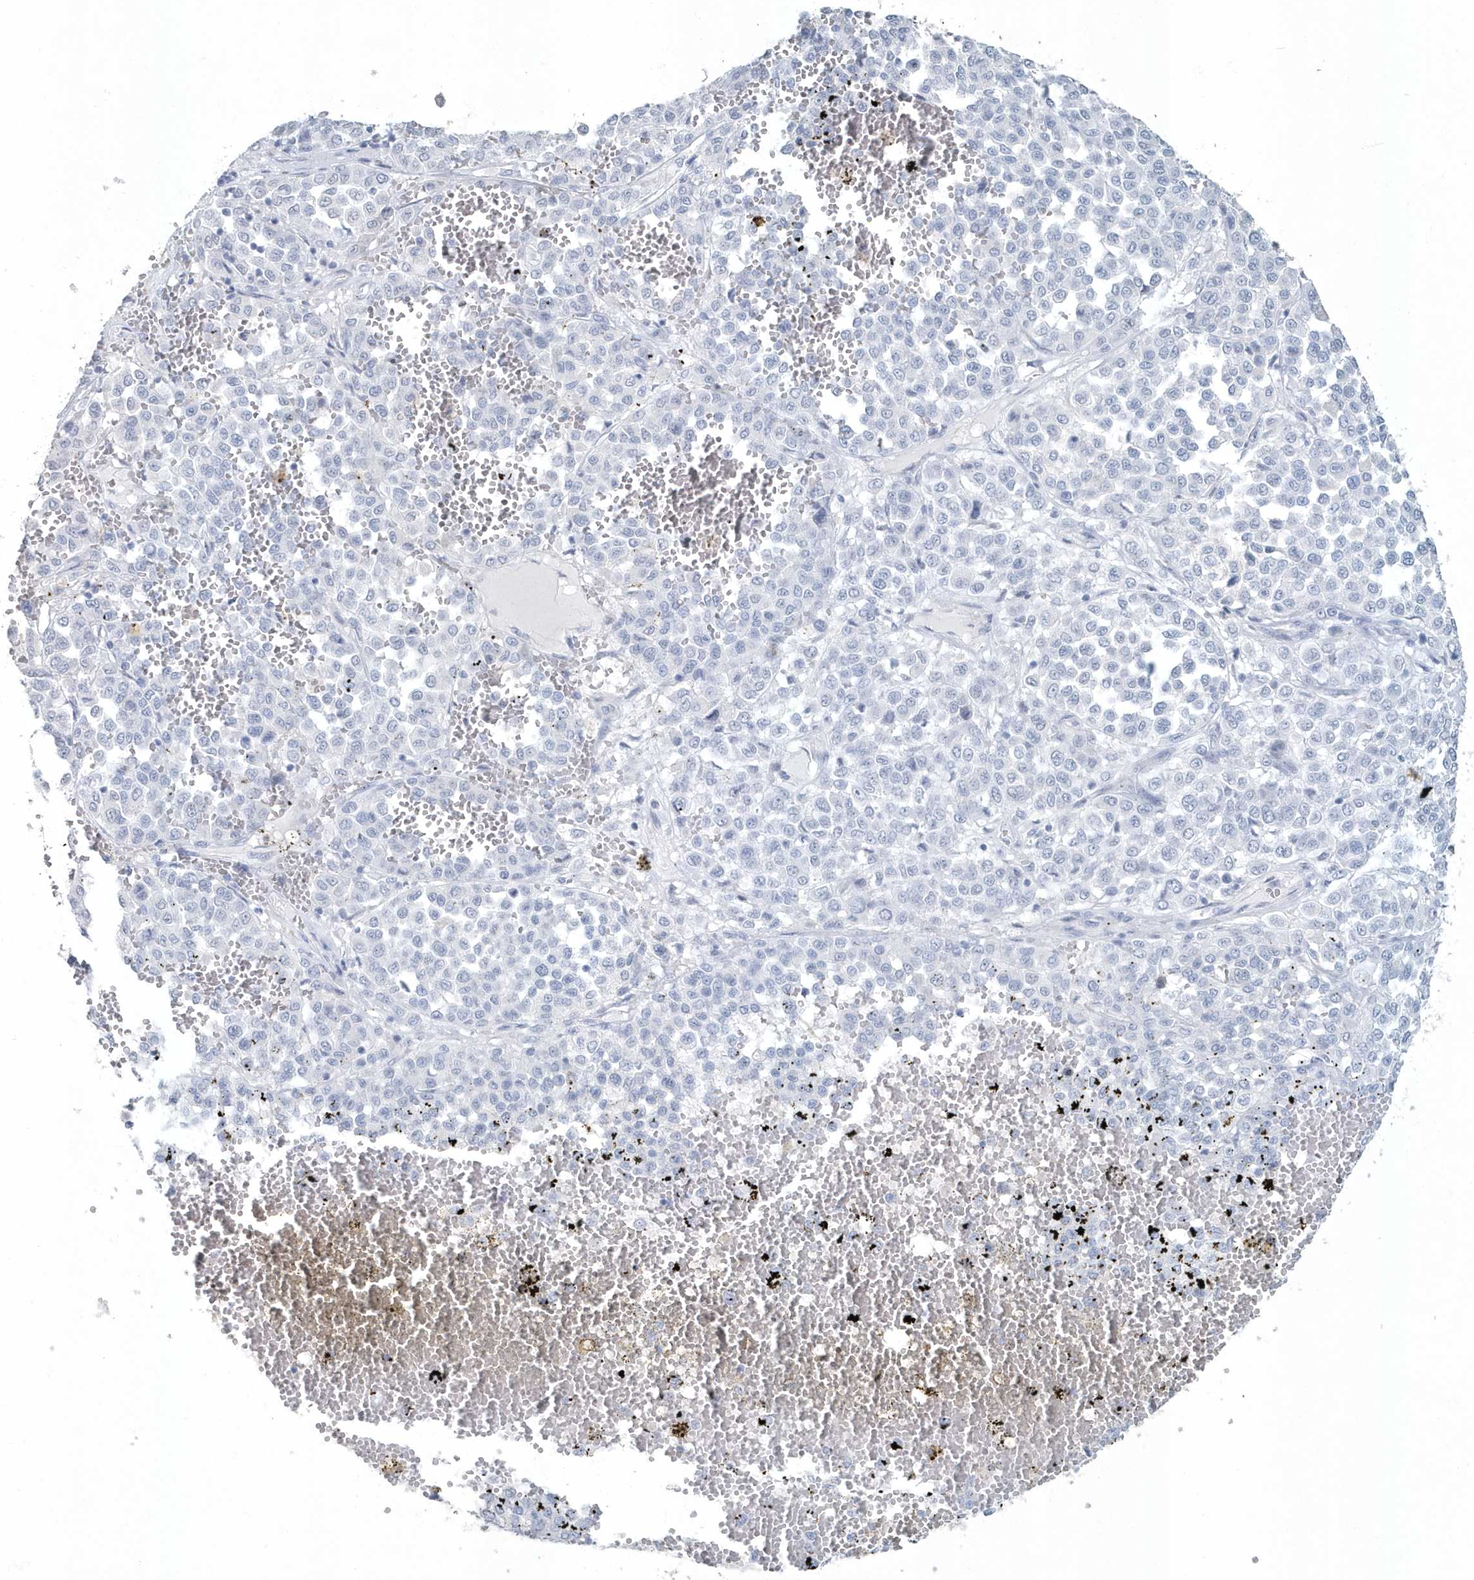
{"staining": {"intensity": "negative", "quantity": "none", "location": "none"}, "tissue": "melanoma", "cell_type": "Tumor cells", "image_type": "cancer", "snomed": [{"axis": "morphology", "description": "Malignant melanoma, Metastatic site"}, {"axis": "topography", "description": "Pancreas"}], "caption": "Immunohistochemistry (IHC) micrograph of human malignant melanoma (metastatic site) stained for a protein (brown), which reveals no positivity in tumor cells. (Brightfield microscopy of DAB (3,3'-diaminobenzidine) IHC at high magnification).", "gene": "MYOT", "patient": {"sex": "female", "age": 30}}